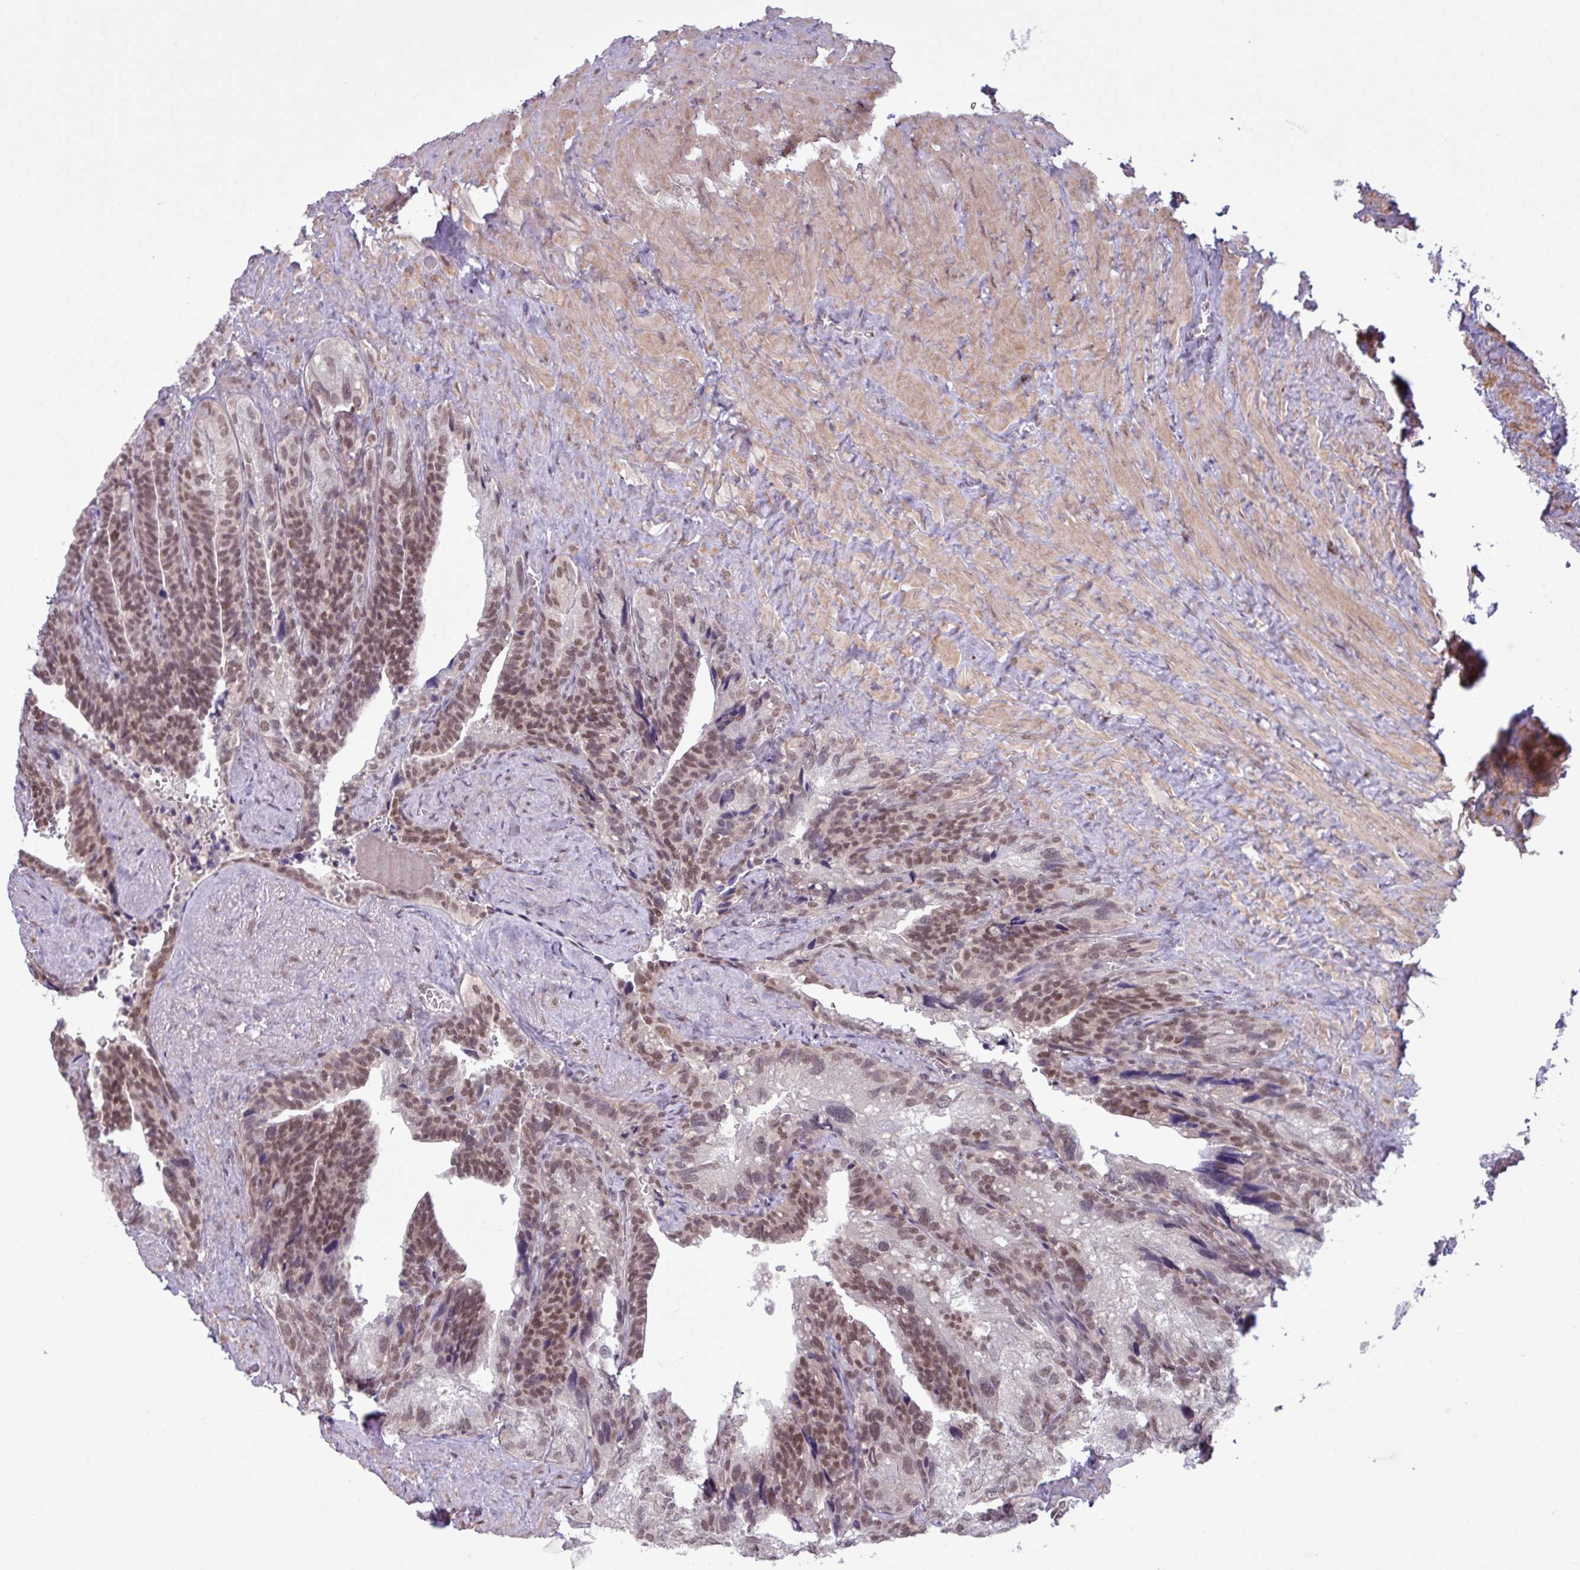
{"staining": {"intensity": "moderate", "quantity": ">75%", "location": "nuclear"}, "tissue": "seminal vesicle", "cell_type": "Glandular cells", "image_type": "normal", "snomed": [{"axis": "morphology", "description": "Normal tissue, NOS"}, {"axis": "topography", "description": "Seminal veicle"}], "caption": "Glandular cells display medium levels of moderate nuclear positivity in approximately >75% of cells in unremarkable human seminal vesicle.", "gene": "NOTCH2", "patient": {"sex": "male", "age": 68}}